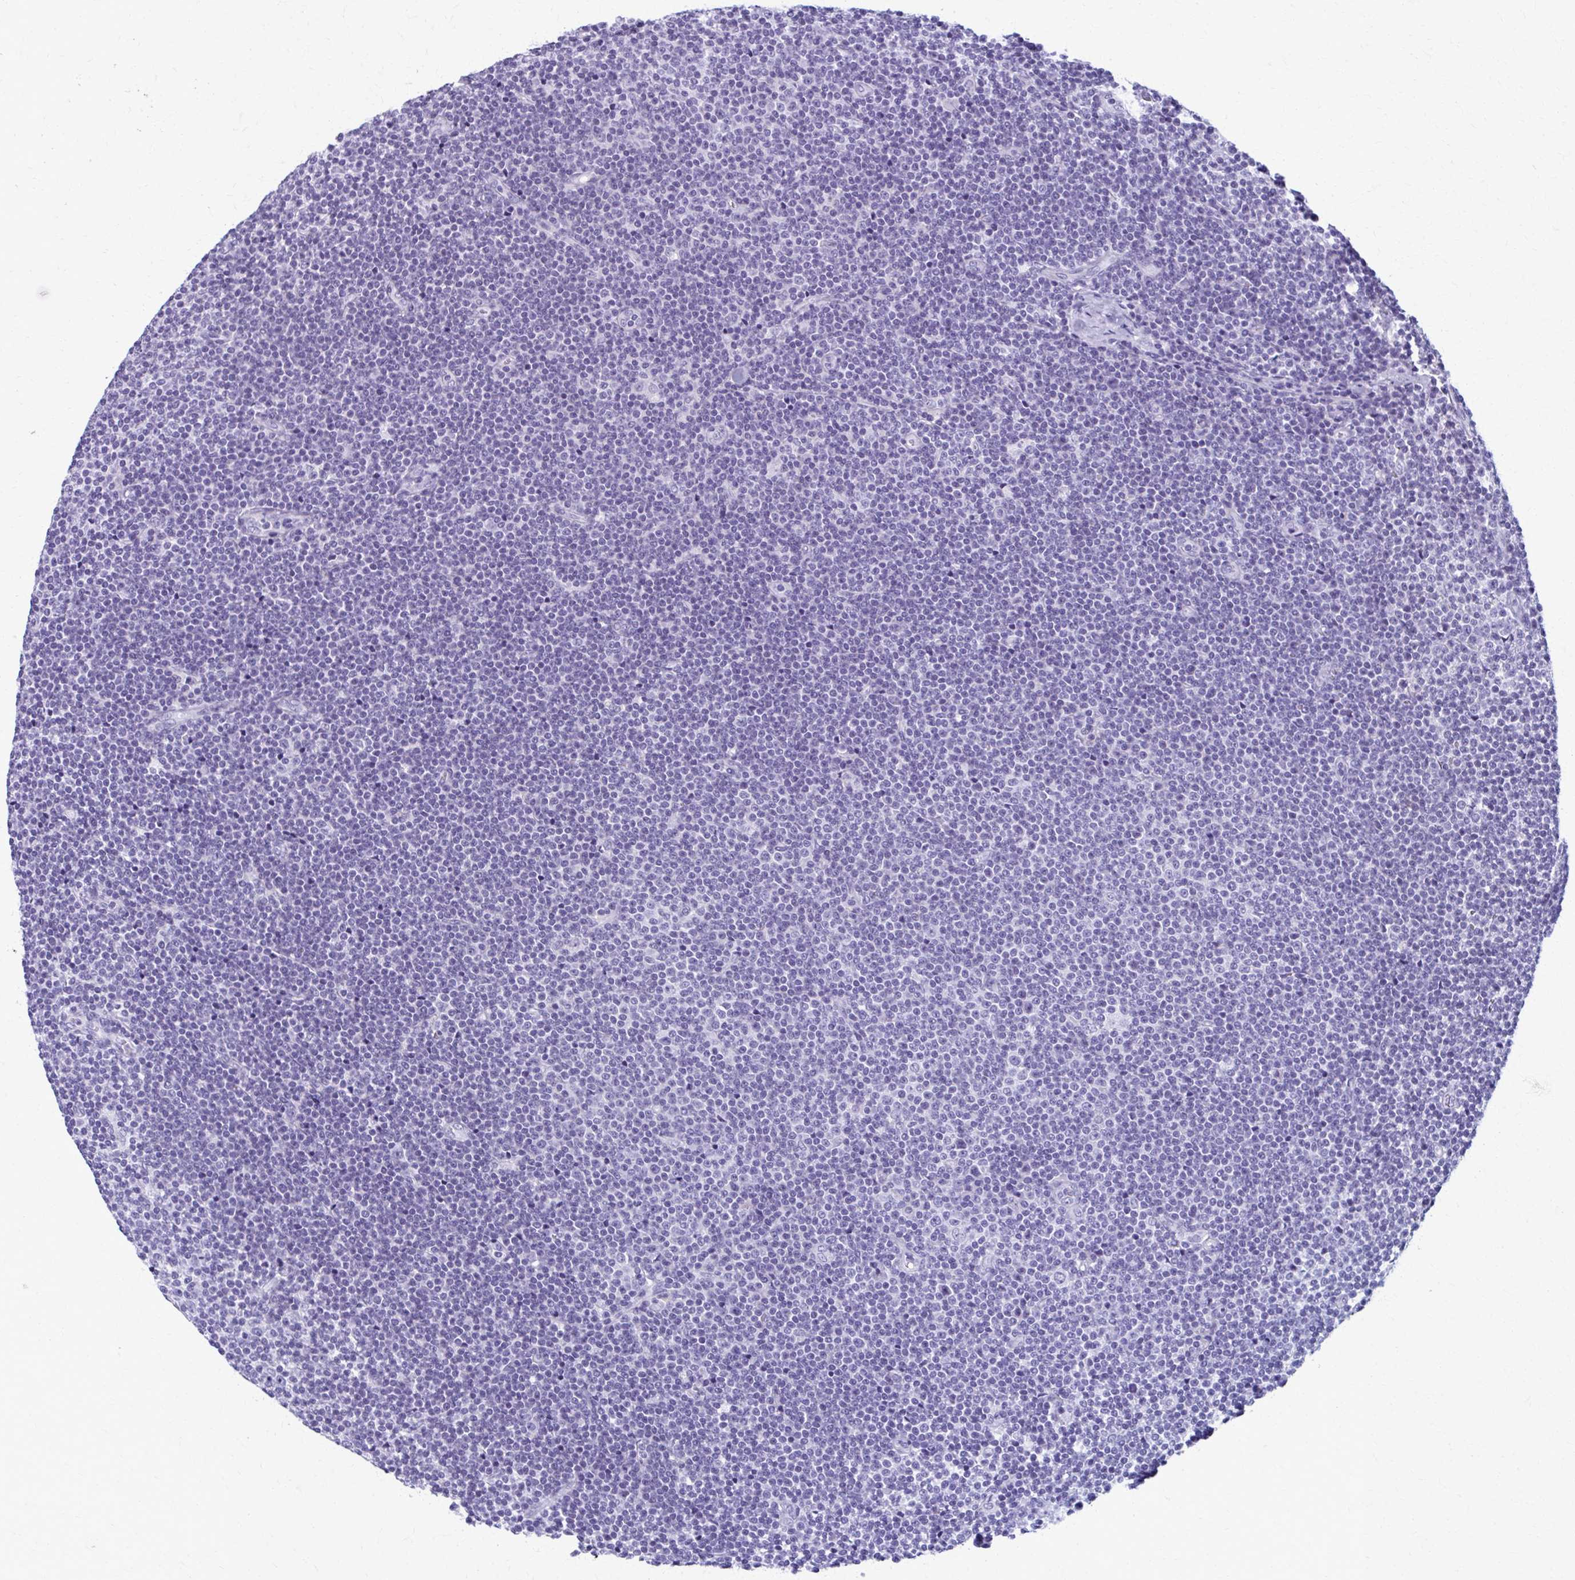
{"staining": {"intensity": "negative", "quantity": "none", "location": "none"}, "tissue": "lymphoma", "cell_type": "Tumor cells", "image_type": "cancer", "snomed": [{"axis": "morphology", "description": "Malignant lymphoma, non-Hodgkin's type, Low grade"}, {"axis": "topography", "description": "Lymph node"}], "caption": "This is a micrograph of IHC staining of lymphoma, which shows no staining in tumor cells. (DAB IHC with hematoxylin counter stain).", "gene": "MPLKIP", "patient": {"sex": "male", "age": 48}}